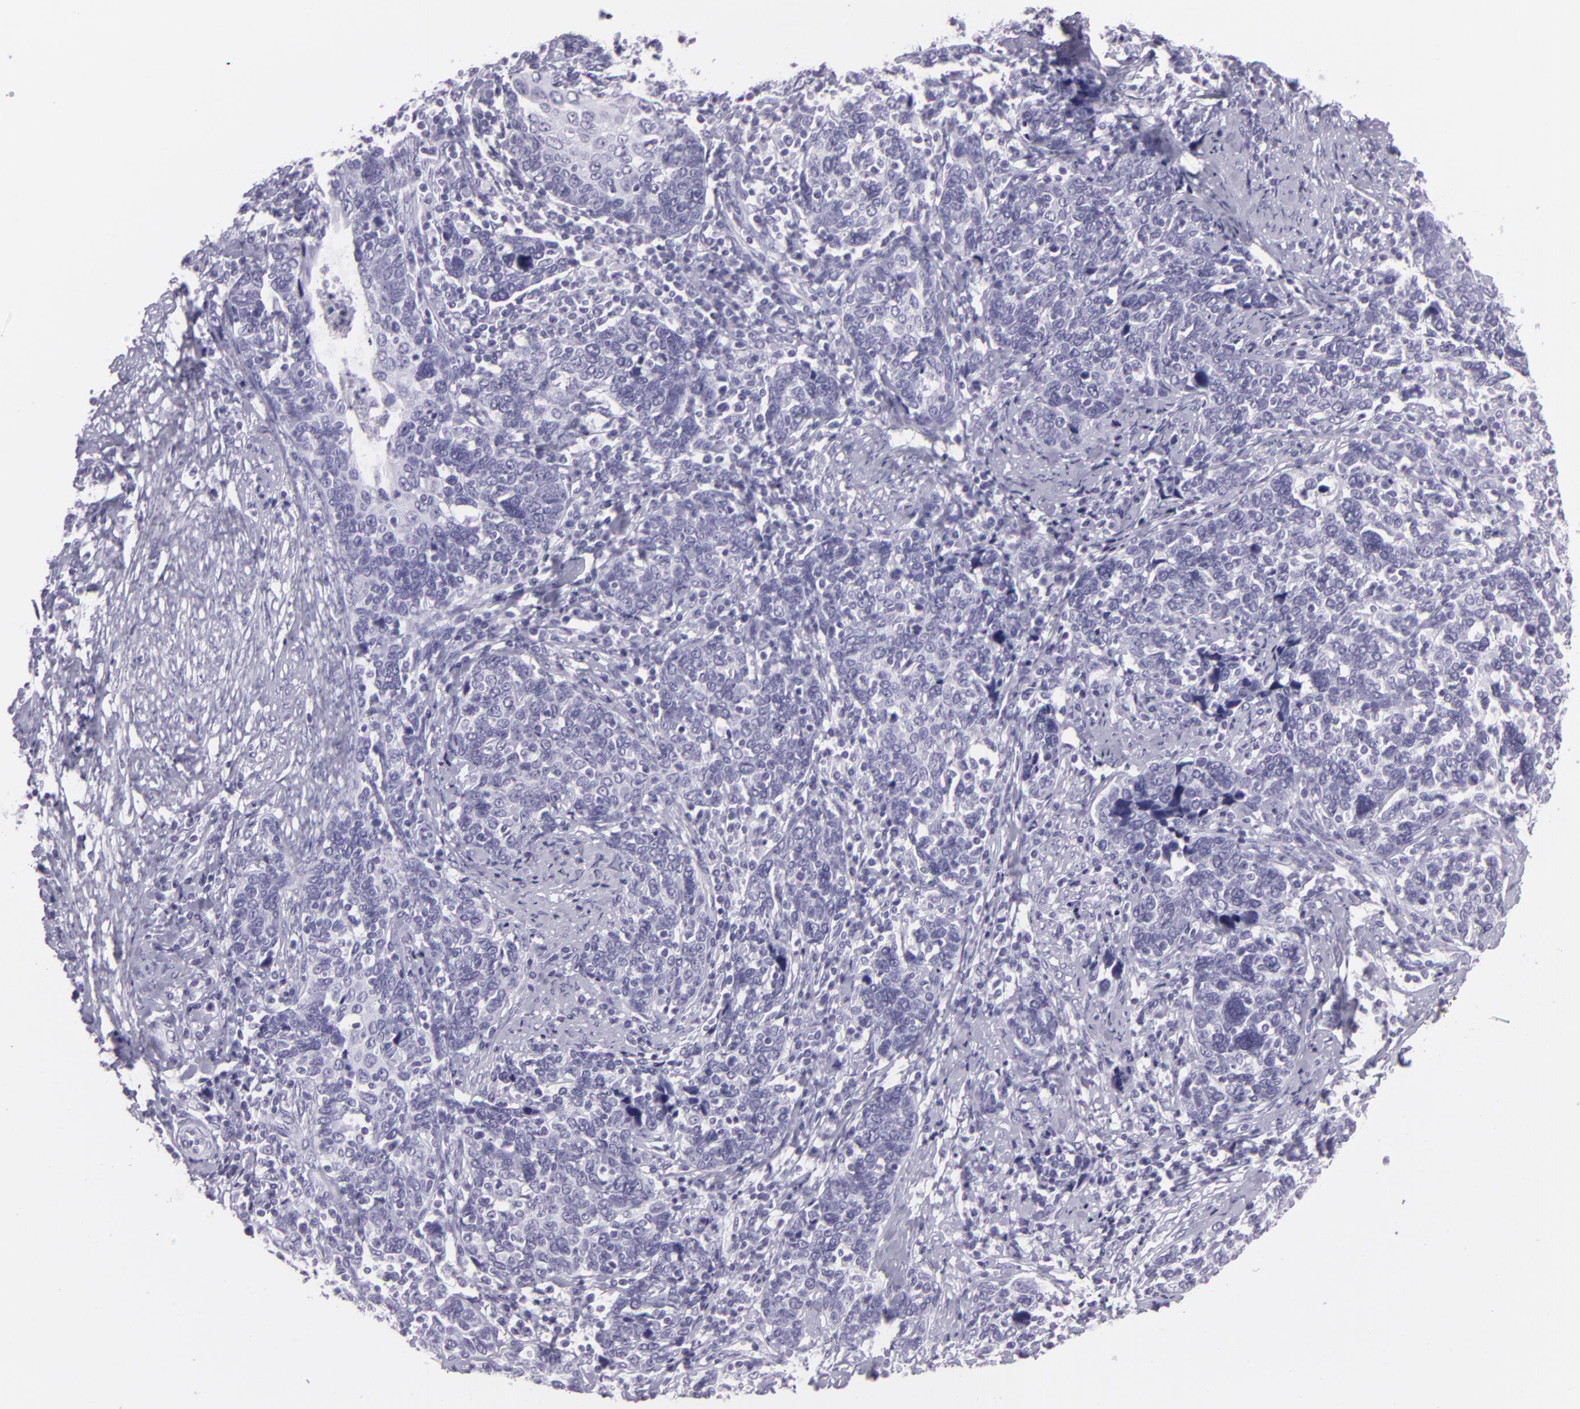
{"staining": {"intensity": "negative", "quantity": "none", "location": "none"}, "tissue": "cervical cancer", "cell_type": "Tumor cells", "image_type": "cancer", "snomed": [{"axis": "morphology", "description": "Squamous cell carcinoma, NOS"}, {"axis": "topography", "description": "Cervix"}], "caption": "Squamous cell carcinoma (cervical) stained for a protein using immunohistochemistry (IHC) reveals no positivity tumor cells.", "gene": "MUC6", "patient": {"sex": "female", "age": 41}}